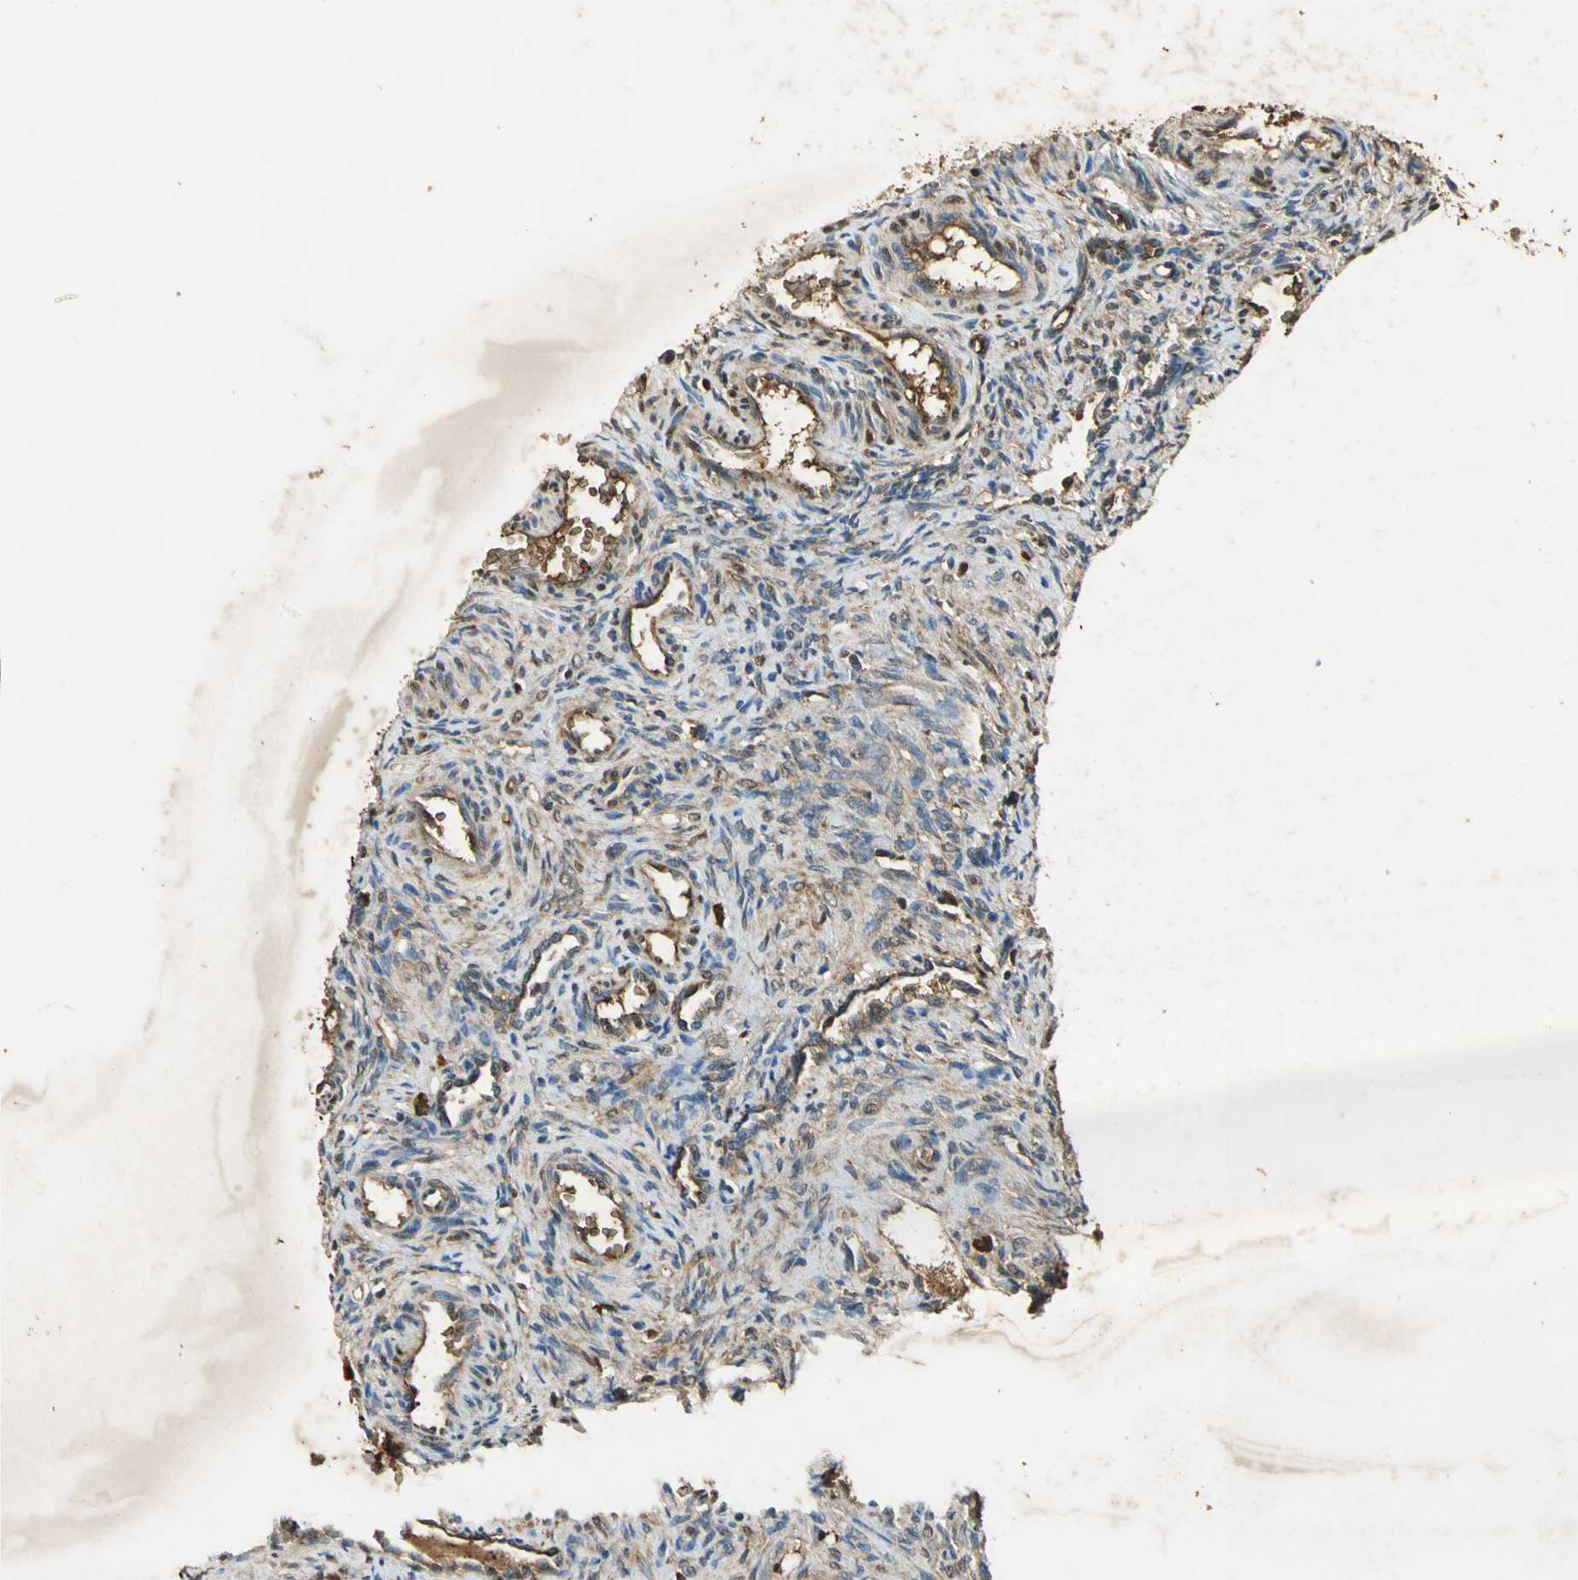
{"staining": {"intensity": "moderate", "quantity": ">75%", "location": "cytoplasmic/membranous"}, "tissue": "ovary", "cell_type": "Follicle cells", "image_type": "normal", "snomed": [{"axis": "morphology", "description": "Normal tissue, NOS"}, {"axis": "topography", "description": "Ovary"}], "caption": "Protein staining of unremarkable ovary shows moderate cytoplasmic/membranous expression in approximately >75% of follicle cells.", "gene": "GAPDH", "patient": {"sex": "female", "age": 33}}